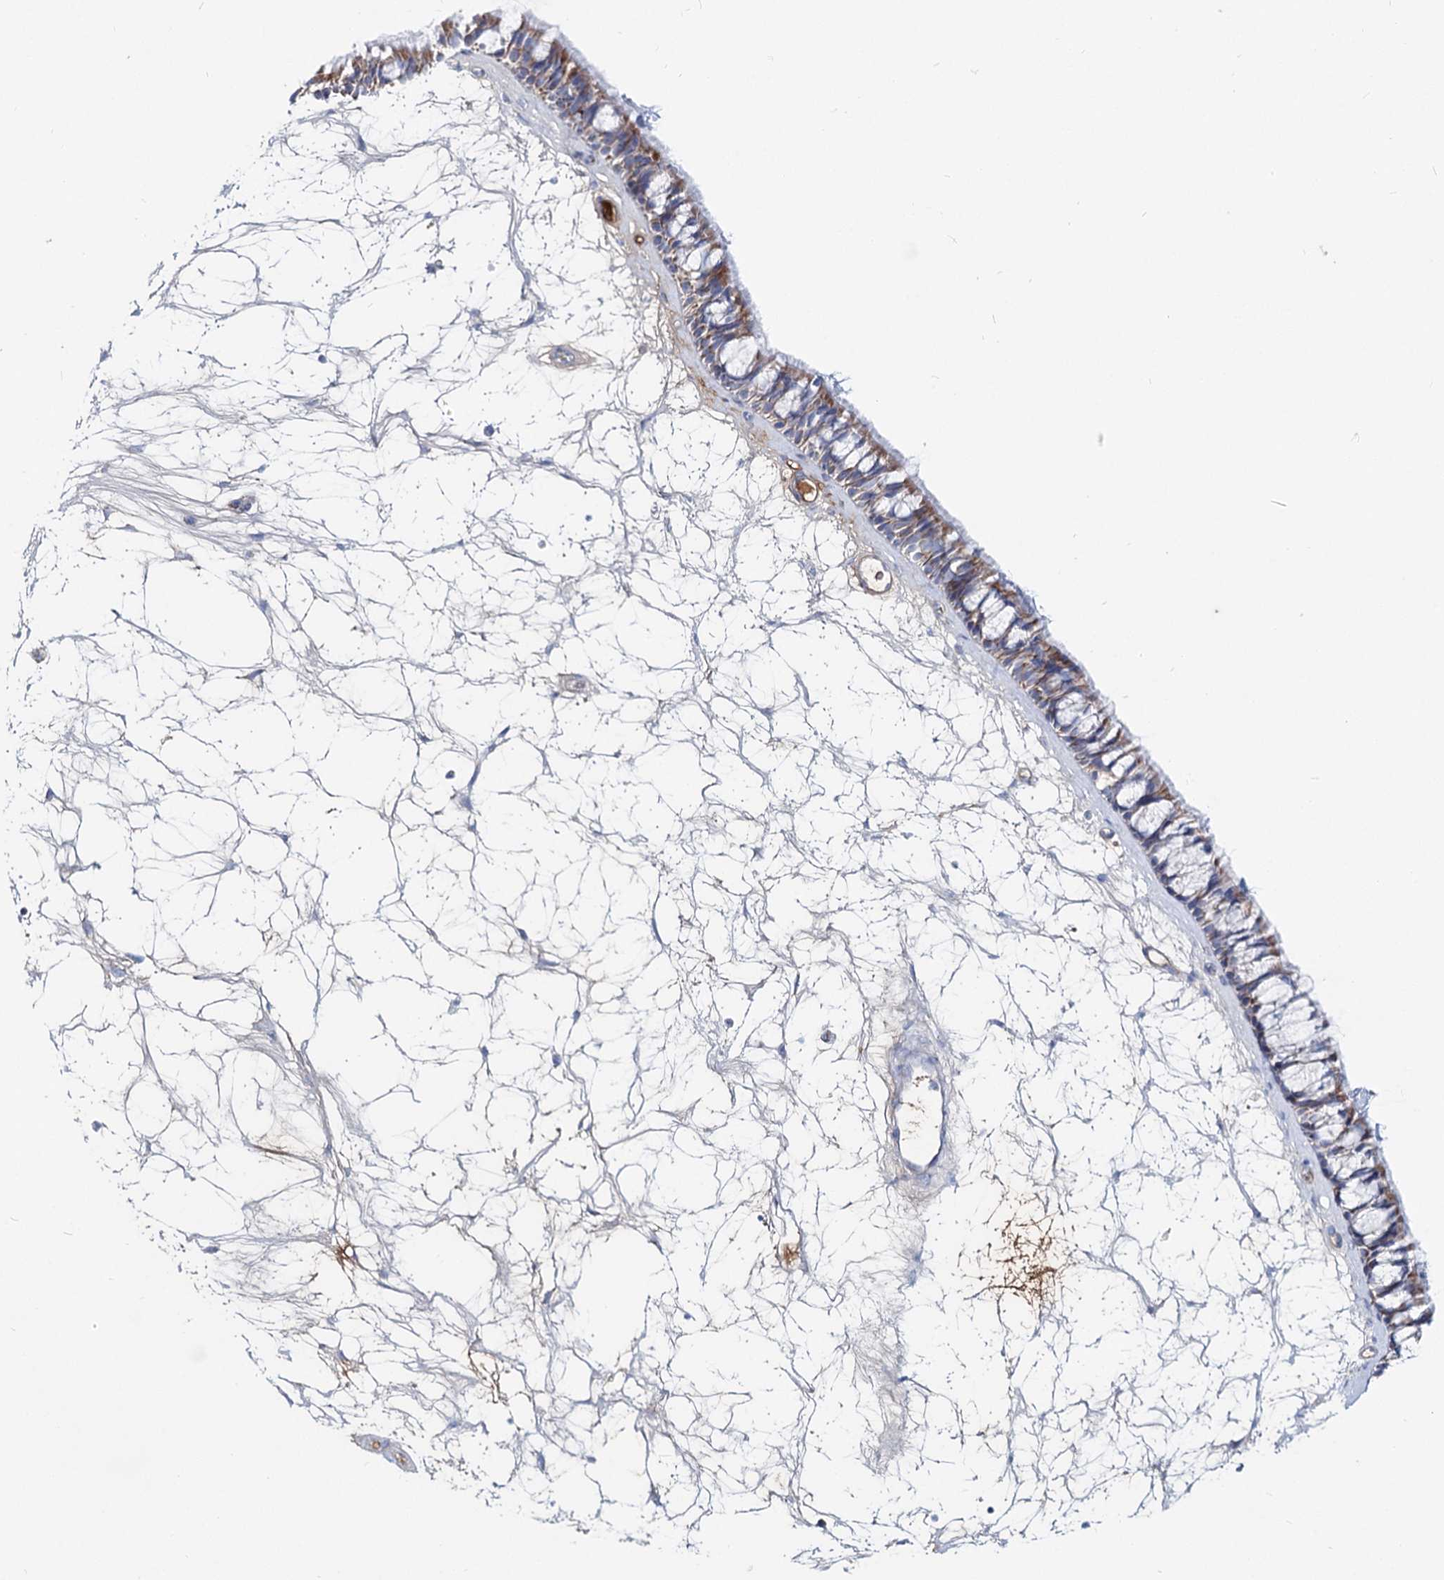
{"staining": {"intensity": "moderate", "quantity": "25%-75%", "location": "cytoplasmic/membranous"}, "tissue": "nasopharynx", "cell_type": "Respiratory epithelial cells", "image_type": "normal", "snomed": [{"axis": "morphology", "description": "Normal tissue, NOS"}, {"axis": "topography", "description": "Nasopharynx"}], "caption": "DAB immunohistochemical staining of normal human nasopharynx demonstrates moderate cytoplasmic/membranous protein positivity in about 25%-75% of respiratory epithelial cells. (Stains: DAB (3,3'-diaminobenzidine) in brown, nuclei in blue, Microscopy: brightfield microscopy at high magnification).", "gene": "MCCC2", "patient": {"sex": "male", "age": 64}}